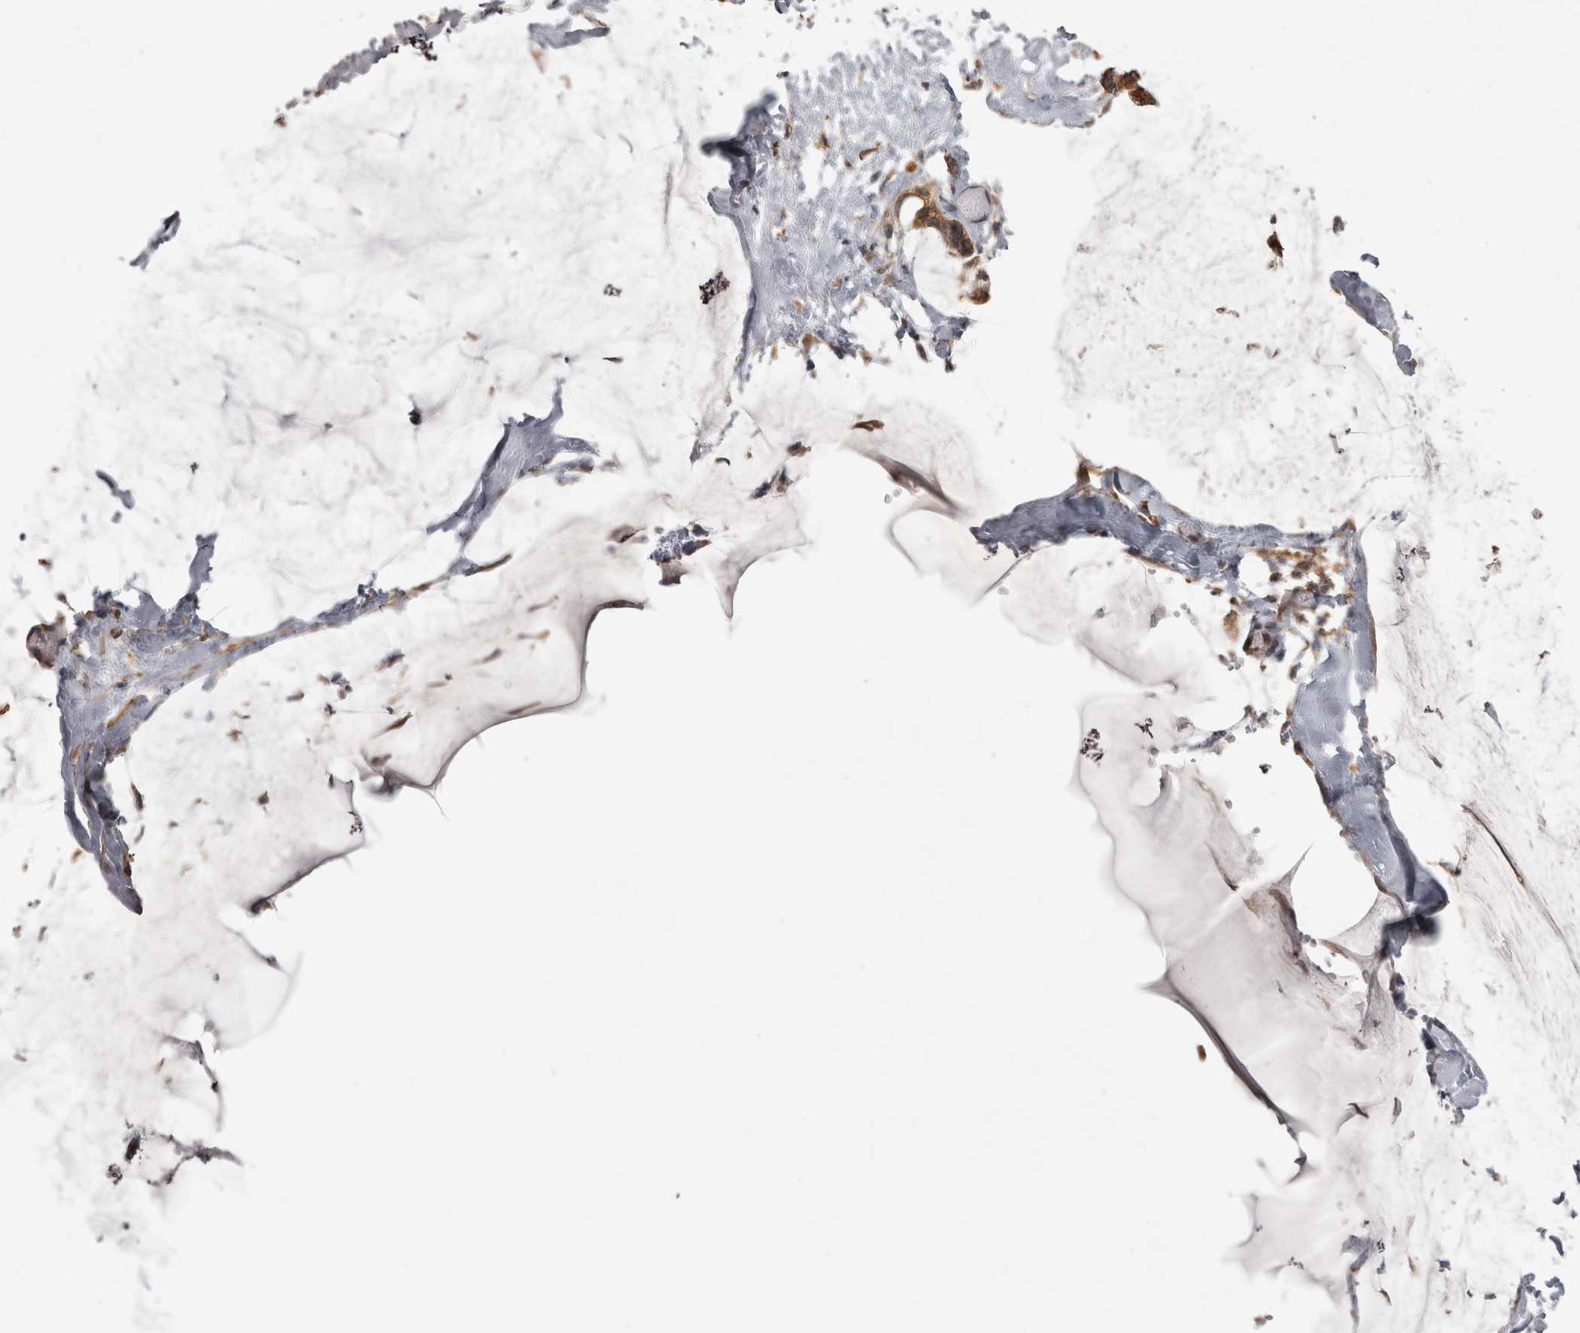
{"staining": {"intensity": "moderate", "quantity": ">75%", "location": "cytoplasmic/membranous"}, "tissue": "ovarian cancer", "cell_type": "Tumor cells", "image_type": "cancer", "snomed": [{"axis": "morphology", "description": "Cystadenocarcinoma, mucinous, NOS"}, {"axis": "topography", "description": "Ovary"}], "caption": "This image reveals ovarian cancer stained with immunohistochemistry to label a protein in brown. The cytoplasmic/membranous of tumor cells show moderate positivity for the protein. Nuclei are counter-stained blue.", "gene": "PON2", "patient": {"sex": "female", "age": 39}}